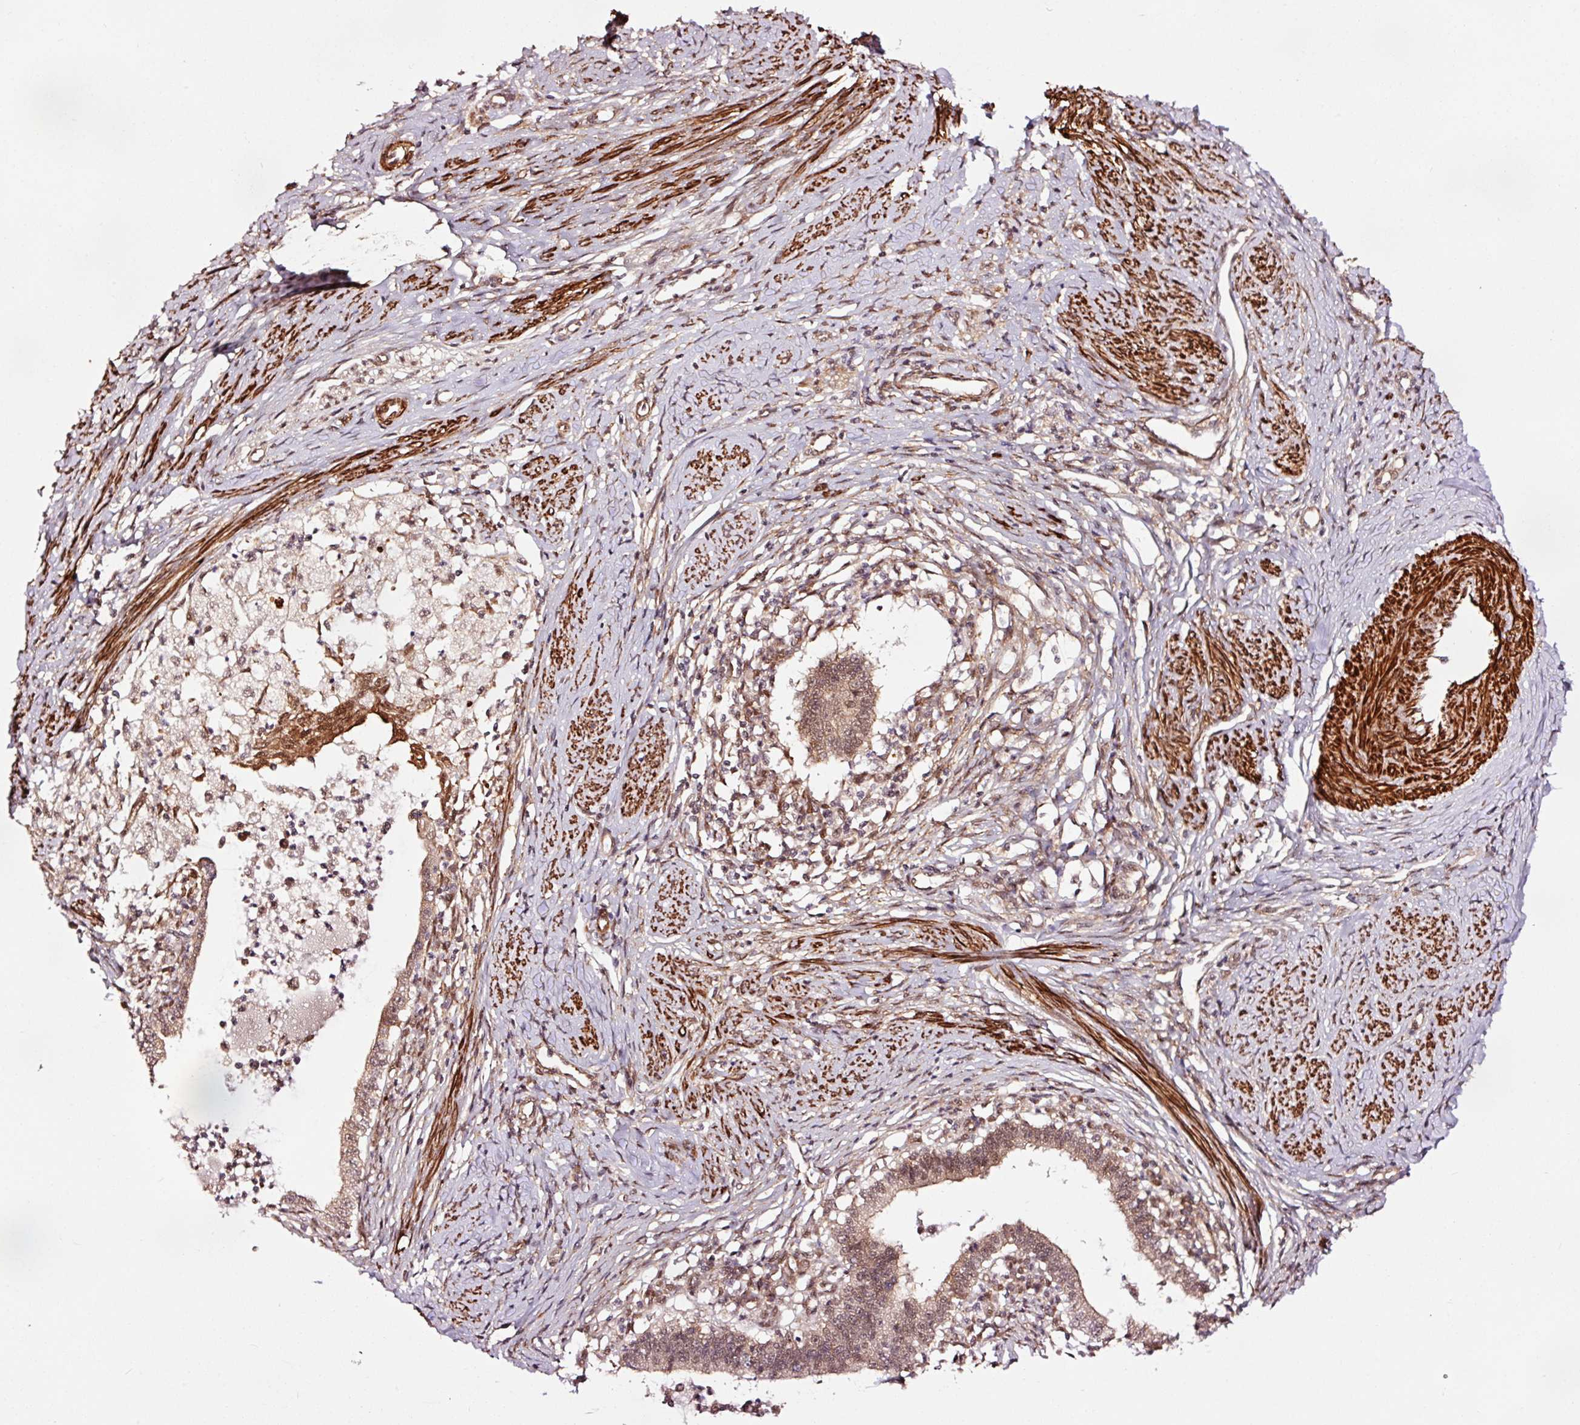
{"staining": {"intensity": "moderate", "quantity": ">75%", "location": "cytoplasmic/membranous,nuclear"}, "tissue": "cervical cancer", "cell_type": "Tumor cells", "image_type": "cancer", "snomed": [{"axis": "morphology", "description": "Adenocarcinoma, NOS"}, {"axis": "topography", "description": "Cervix"}], "caption": "This is a micrograph of immunohistochemistry staining of cervical adenocarcinoma, which shows moderate positivity in the cytoplasmic/membranous and nuclear of tumor cells.", "gene": "TPM1", "patient": {"sex": "female", "age": 36}}